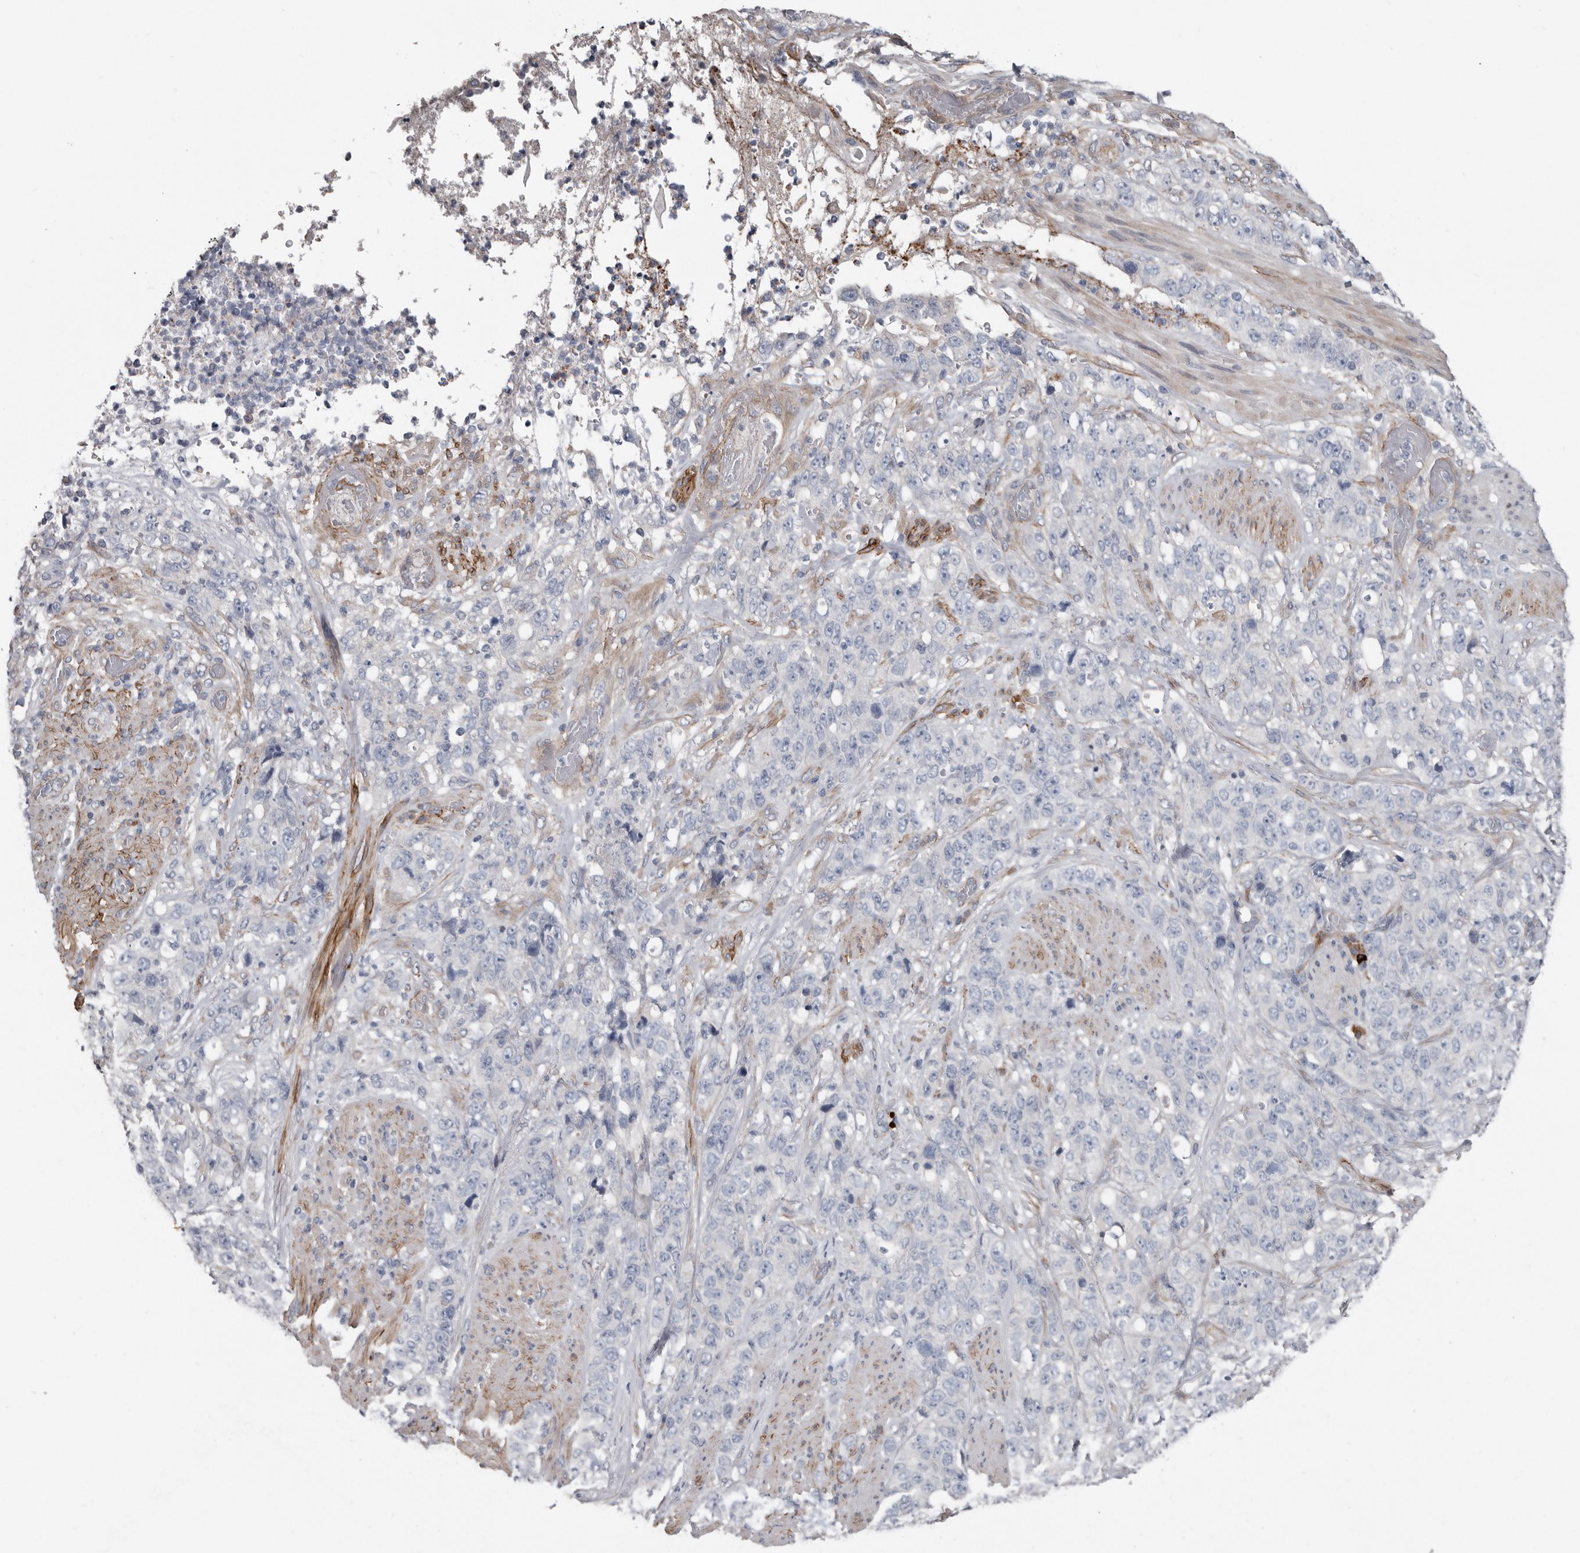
{"staining": {"intensity": "negative", "quantity": "none", "location": "none"}, "tissue": "stomach cancer", "cell_type": "Tumor cells", "image_type": "cancer", "snomed": [{"axis": "morphology", "description": "Adenocarcinoma, NOS"}, {"axis": "topography", "description": "Stomach"}], "caption": "Stomach cancer (adenocarcinoma) stained for a protein using immunohistochemistry demonstrates no positivity tumor cells.", "gene": "ZNF114", "patient": {"sex": "male", "age": 48}}